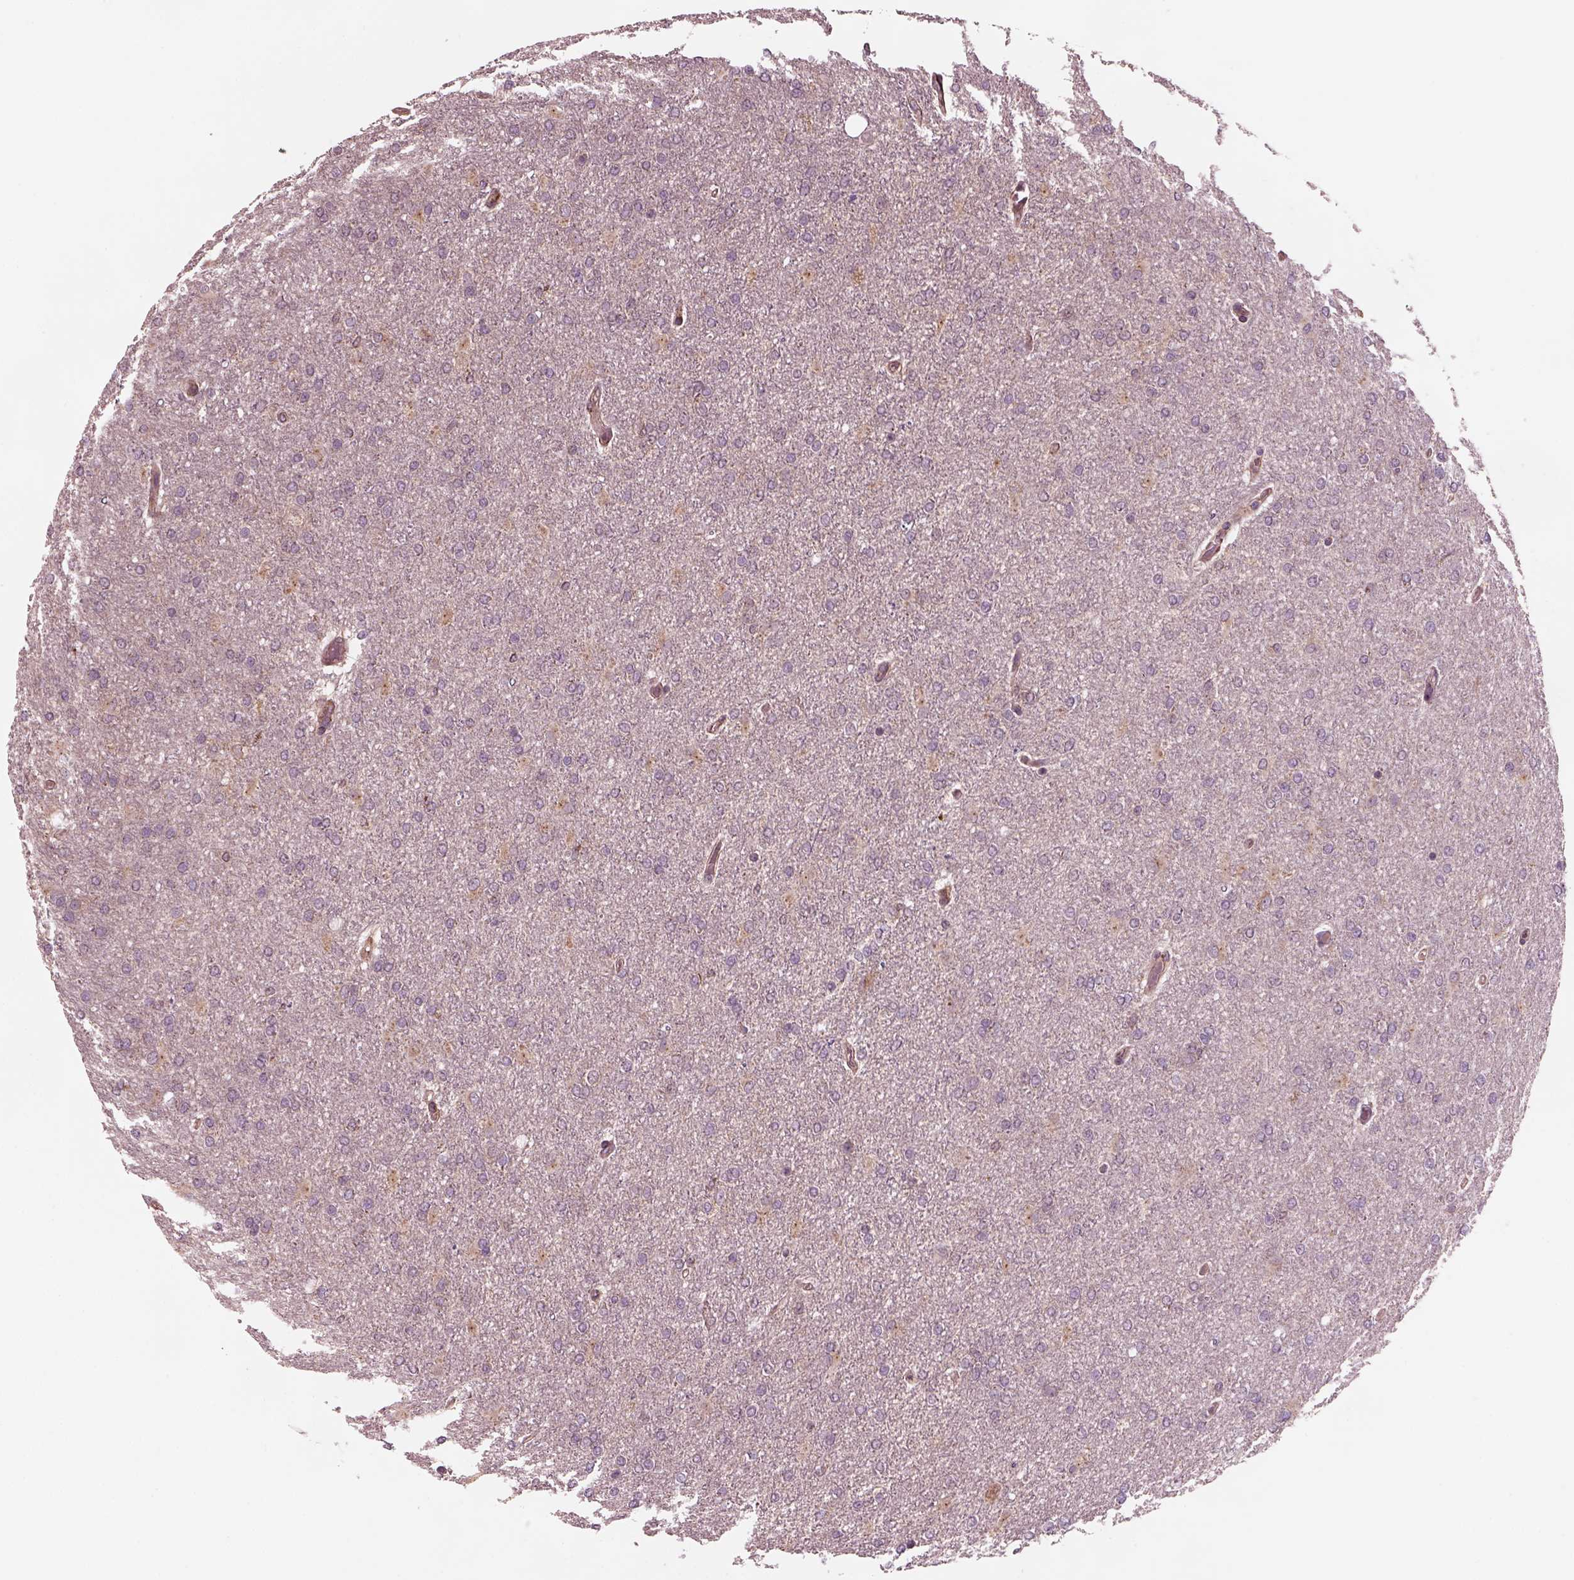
{"staining": {"intensity": "negative", "quantity": "none", "location": "none"}, "tissue": "glioma", "cell_type": "Tumor cells", "image_type": "cancer", "snomed": [{"axis": "morphology", "description": "Glioma, malignant, High grade"}, {"axis": "topography", "description": "Cerebral cortex"}], "caption": "Immunohistochemical staining of human glioma shows no significant positivity in tumor cells.", "gene": "TUBG1", "patient": {"sex": "male", "age": 70}}